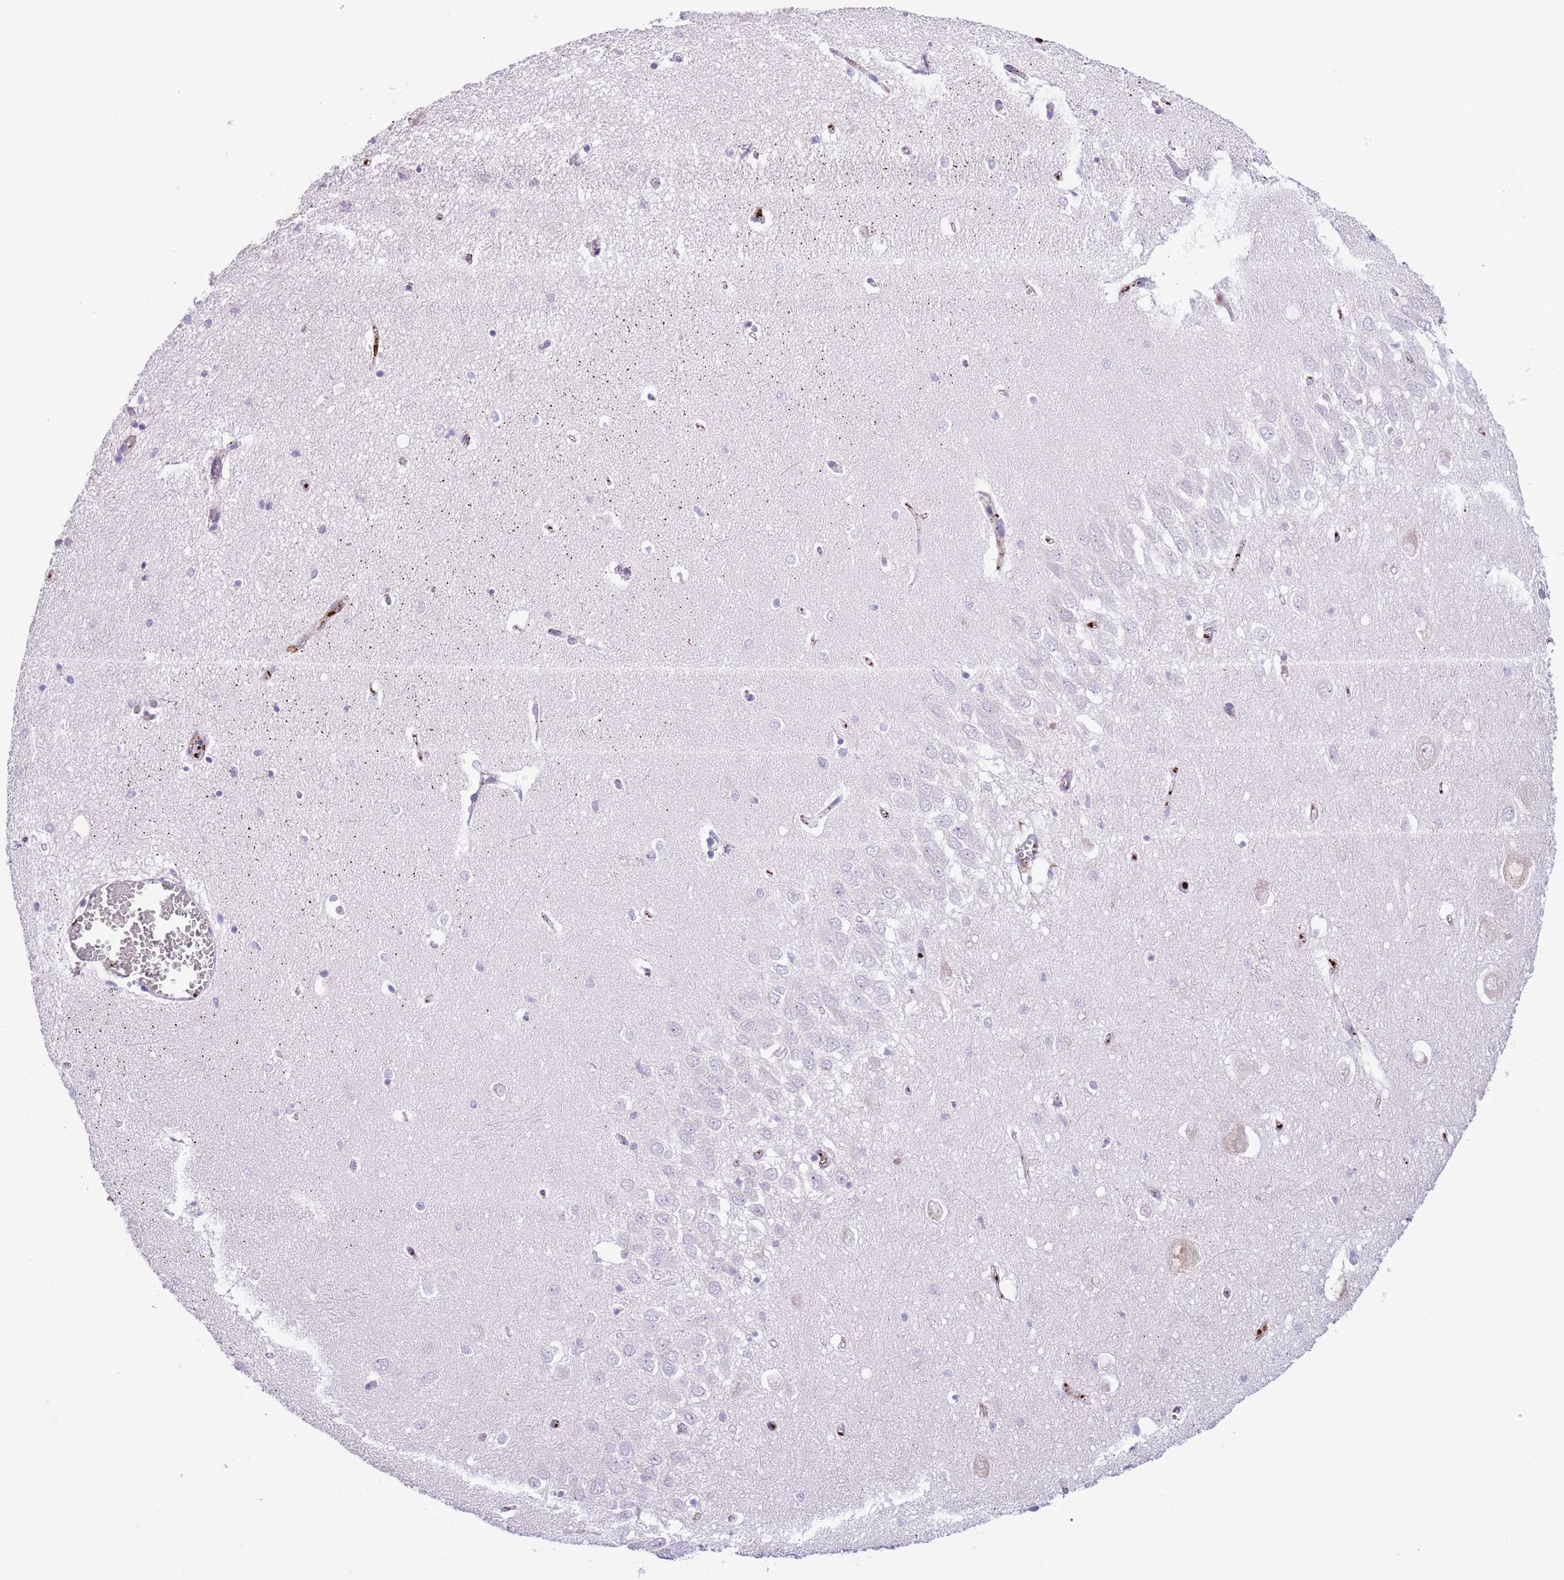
{"staining": {"intensity": "negative", "quantity": "none", "location": "none"}, "tissue": "hippocampus", "cell_type": "Glial cells", "image_type": "normal", "snomed": [{"axis": "morphology", "description": "Normal tissue, NOS"}, {"axis": "topography", "description": "Hippocampus"}], "caption": "Photomicrograph shows no protein positivity in glial cells of benign hippocampus. Brightfield microscopy of immunohistochemistry stained with DAB (brown) and hematoxylin (blue), captured at high magnification.", "gene": "IGF1", "patient": {"sex": "female", "age": 64}}